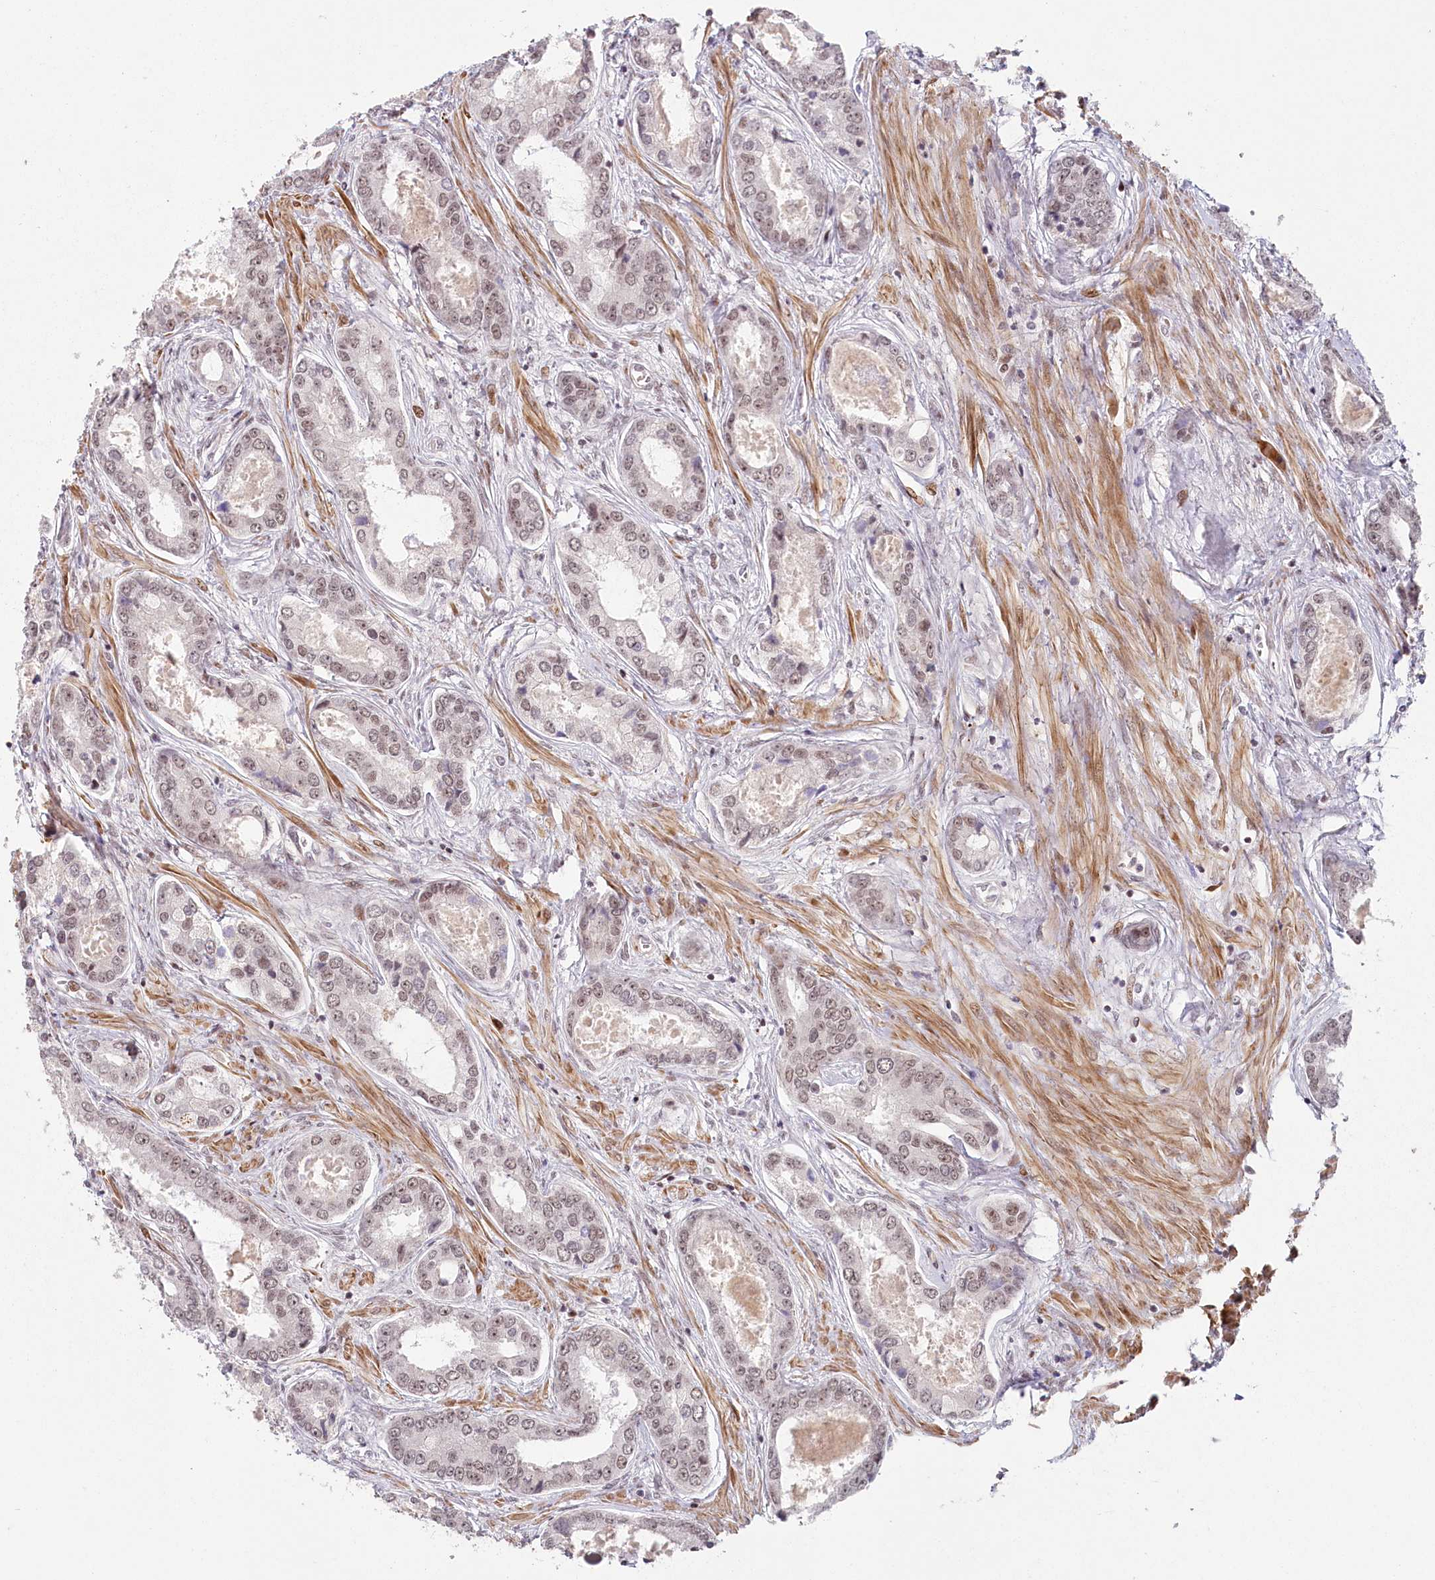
{"staining": {"intensity": "weak", "quantity": "25%-75%", "location": "nuclear"}, "tissue": "prostate cancer", "cell_type": "Tumor cells", "image_type": "cancer", "snomed": [{"axis": "morphology", "description": "Adenocarcinoma, Low grade"}, {"axis": "topography", "description": "Prostate"}], "caption": "Protein expression analysis of human prostate cancer (low-grade adenocarcinoma) reveals weak nuclear expression in about 25%-75% of tumor cells.", "gene": "FAM204A", "patient": {"sex": "male", "age": 68}}